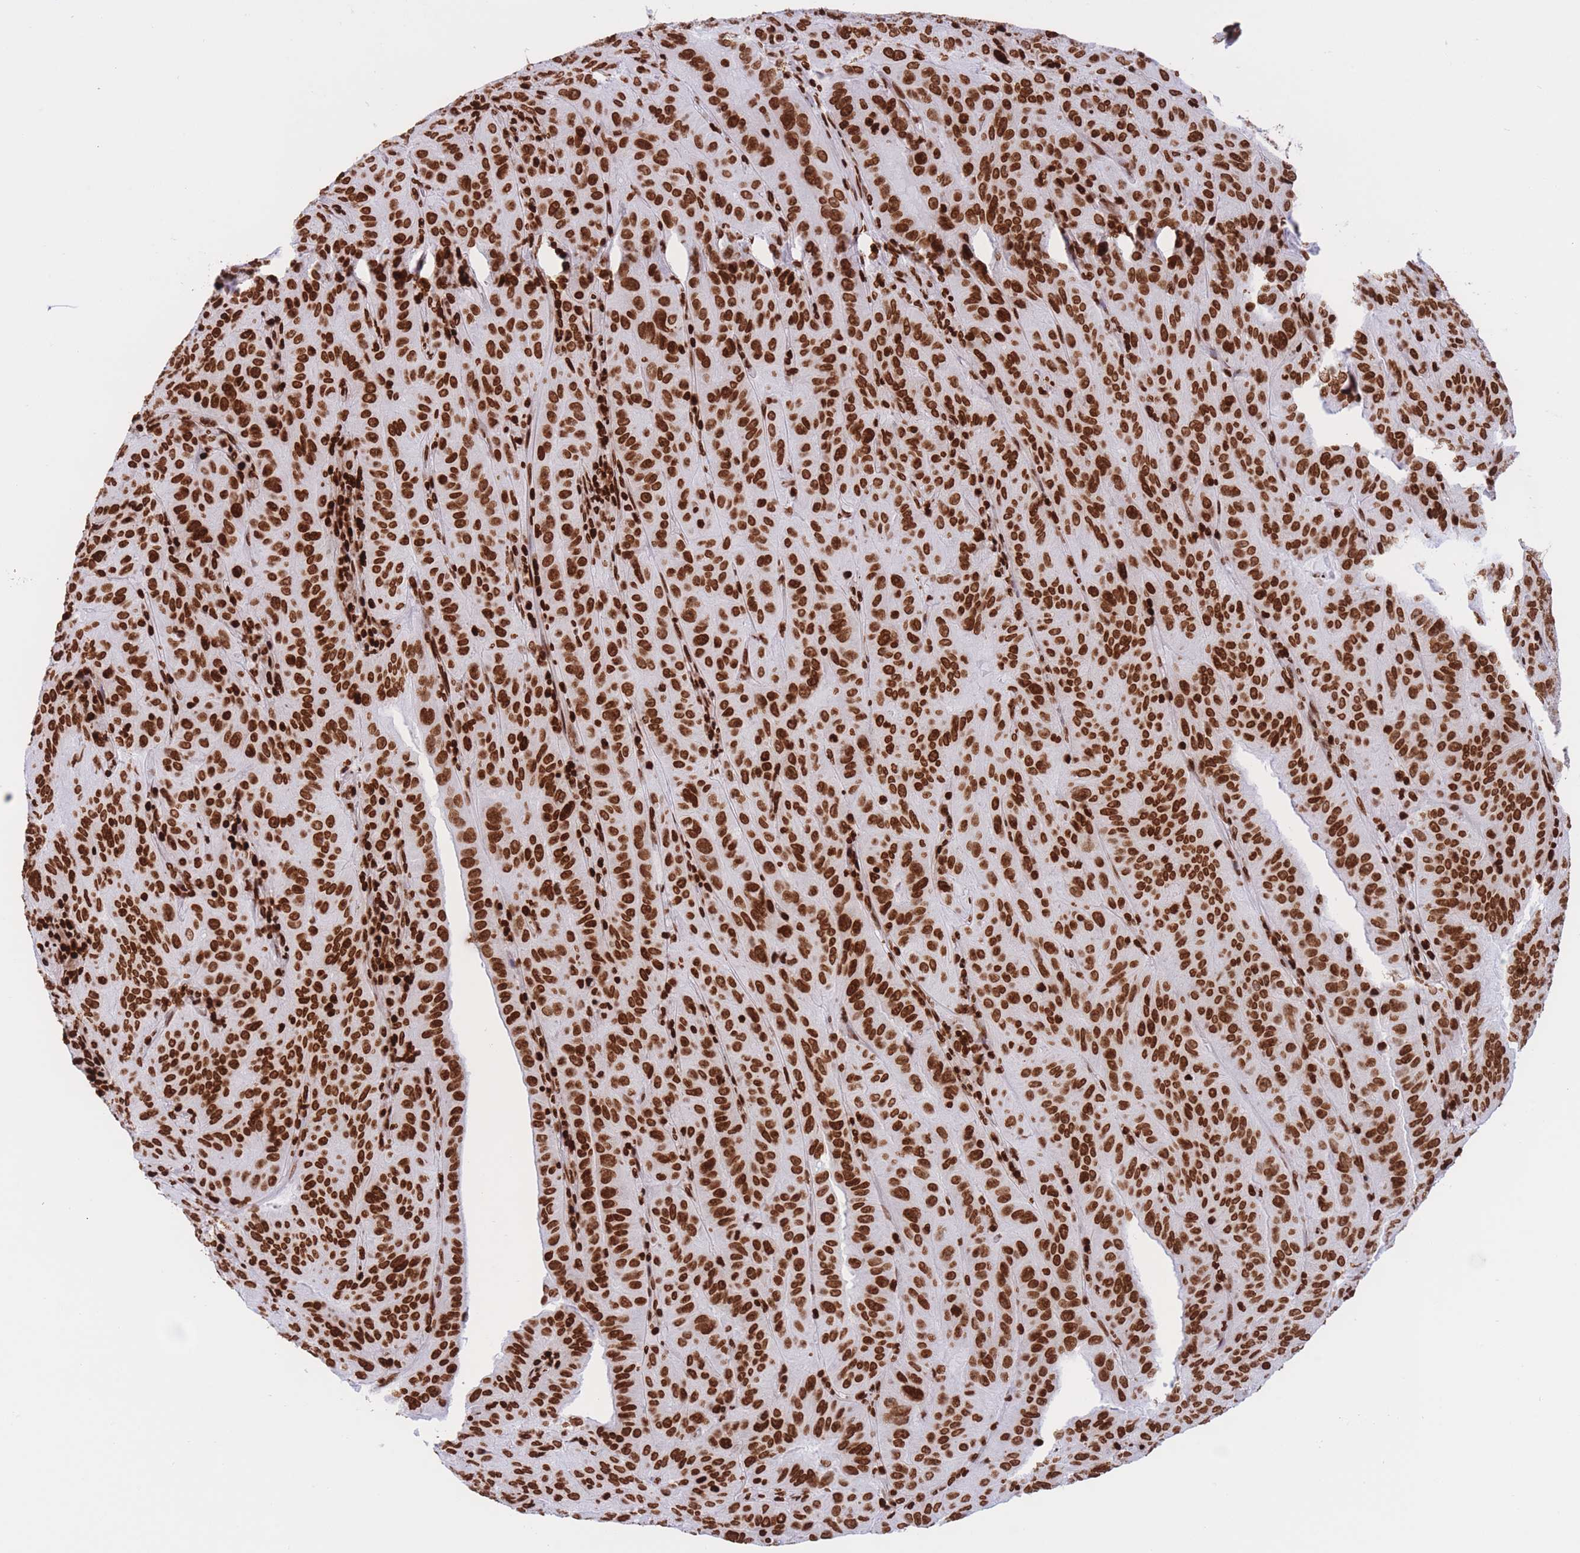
{"staining": {"intensity": "strong", "quantity": ">75%", "location": "nuclear"}, "tissue": "pancreatic cancer", "cell_type": "Tumor cells", "image_type": "cancer", "snomed": [{"axis": "morphology", "description": "Adenocarcinoma, NOS"}, {"axis": "topography", "description": "Pancreas"}], "caption": "Brown immunohistochemical staining in pancreatic adenocarcinoma reveals strong nuclear expression in about >75% of tumor cells.", "gene": "H2BC11", "patient": {"sex": "male", "age": 63}}